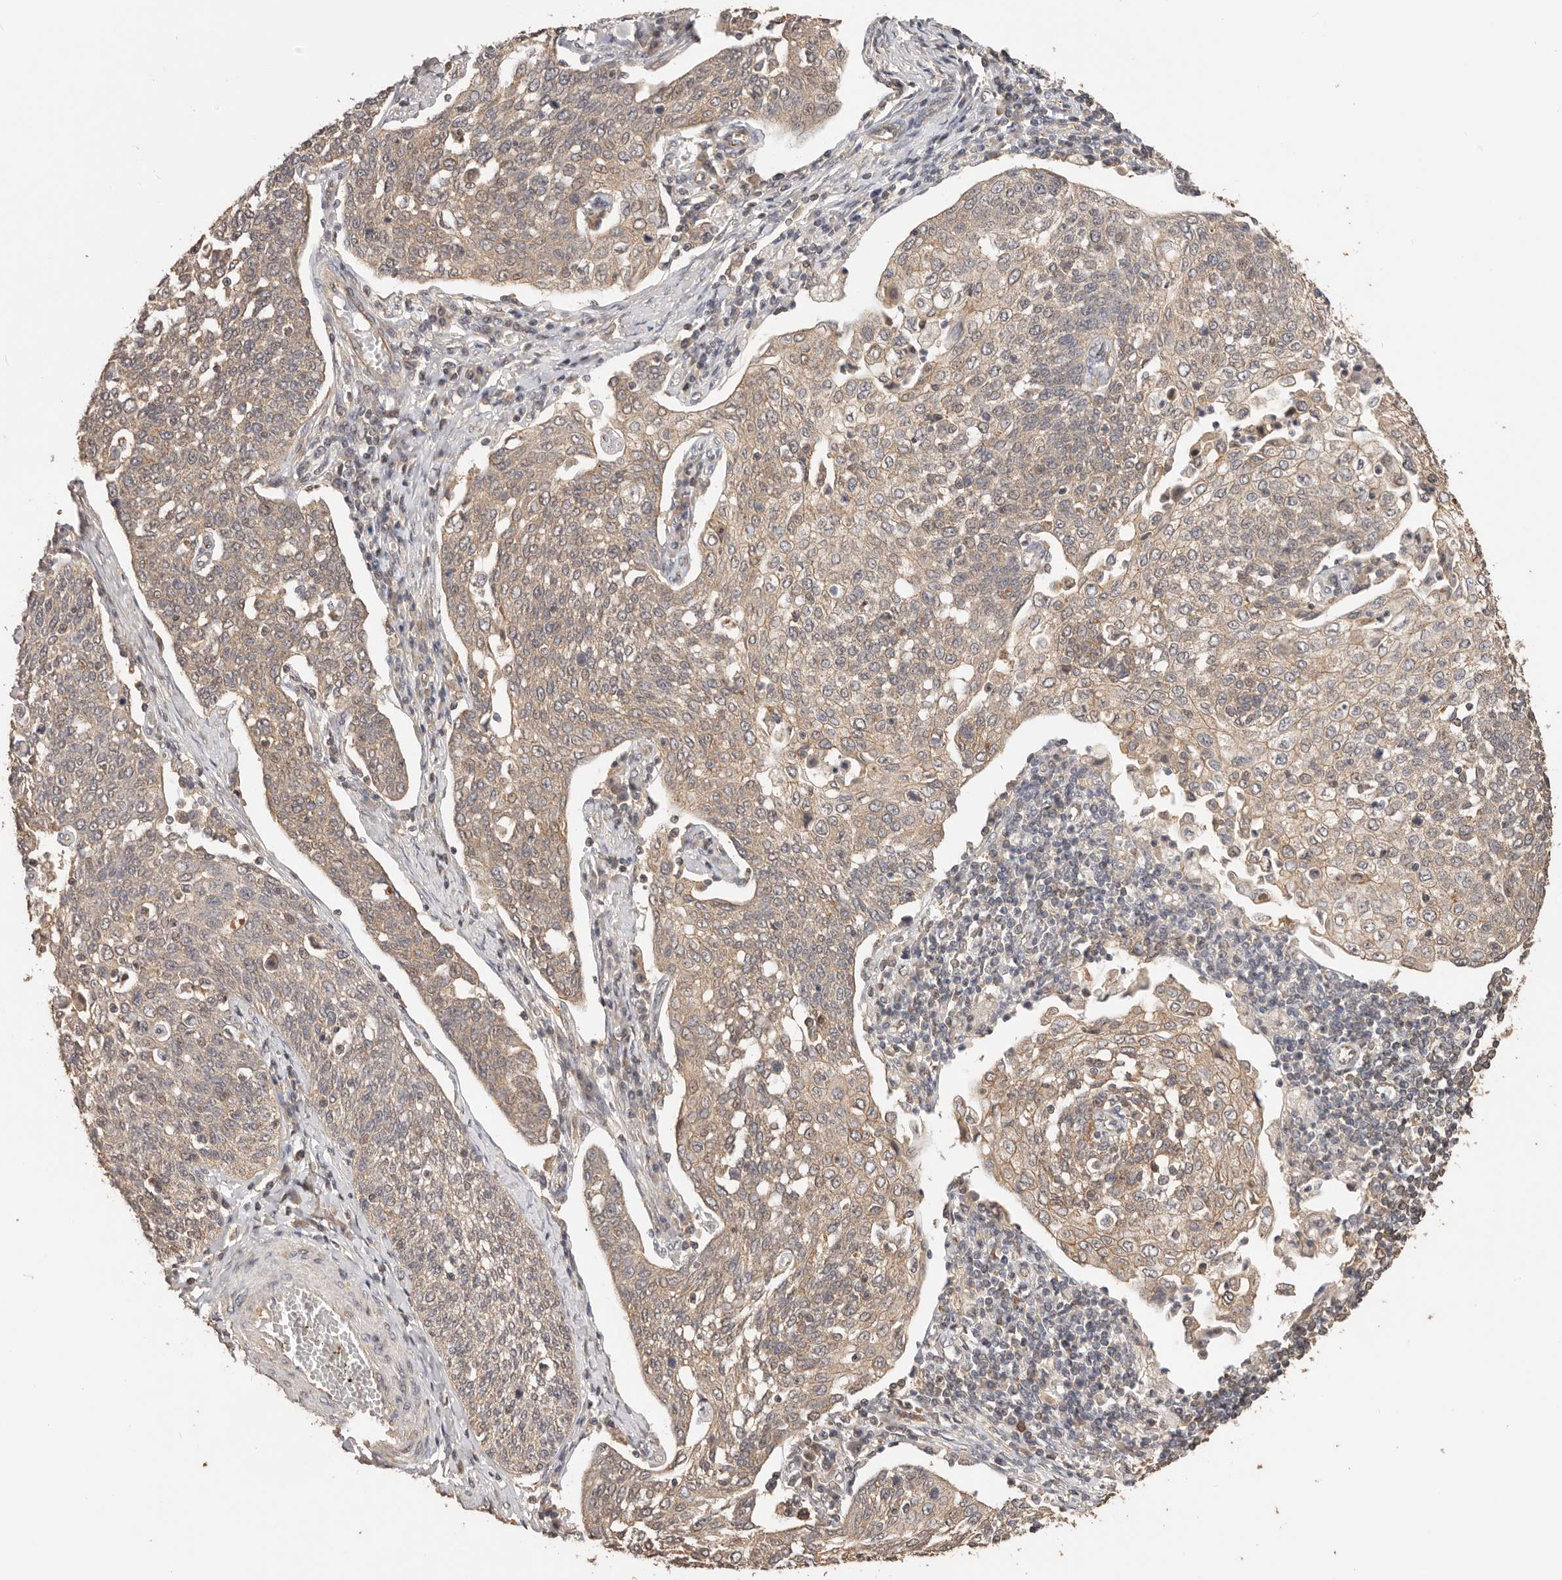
{"staining": {"intensity": "weak", "quantity": ">75%", "location": "cytoplasmic/membranous"}, "tissue": "cervical cancer", "cell_type": "Tumor cells", "image_type": "cancer", "snomed": [{"axis": "morphology", "description": "Squamous cell carcinoma, NOS"}, {"axis": "topography", "description": "Cervix"}], "caption": "This is an image of immunohistochemistry (IHC) staining of squamous cell carcinoma (cervical), which shows weak expression in the cytoplasmic/membranous of tumor cells.", "gene": "AFDN", "patient": {"sex": "female", "age": 34}}